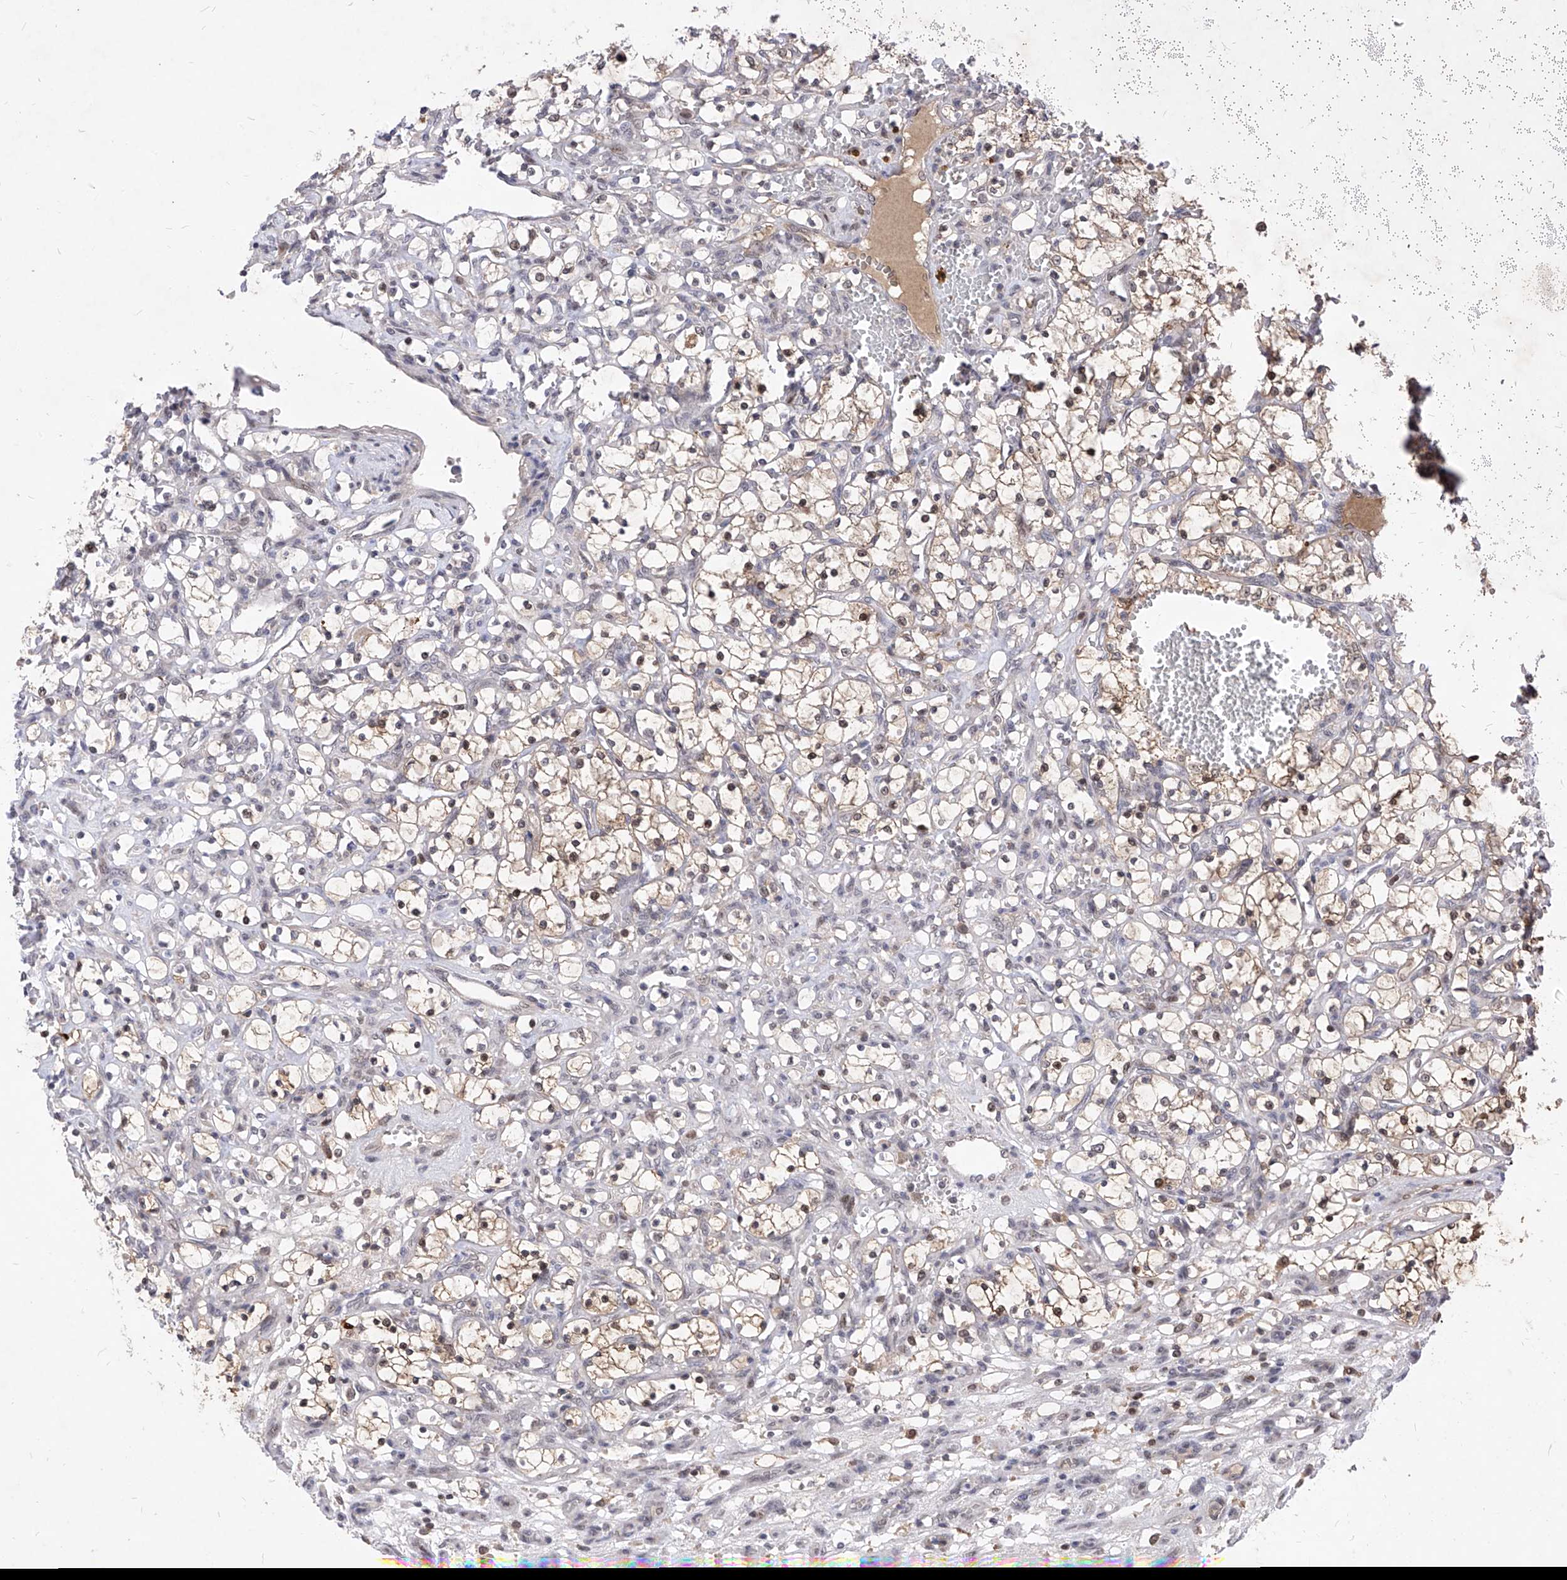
{"staining": {"intensity": "moderate", "quantity": "25%-75%", "location": "cytoplasmic/membranous,nuclear"}, "tissue": "renal cancer", "cell_type": "Tumor cells", "image_type": "cancer", "snomed": [{"axis": "morphology", "description": "Adenocarcinoma, NOS"}, {"axis": "topography", "description": "Kidney"}], "caption": "Brown immunohistochemical staining in human renal adenocarcinoma displays moderate cytoplasmic/membranous and nuclear expression in about 25%-75% of tumor cells. (IHC, brightfield microscopy, high magnification).", "gene": "LGR4", "patient": {"sex": "female", "age": 69}}